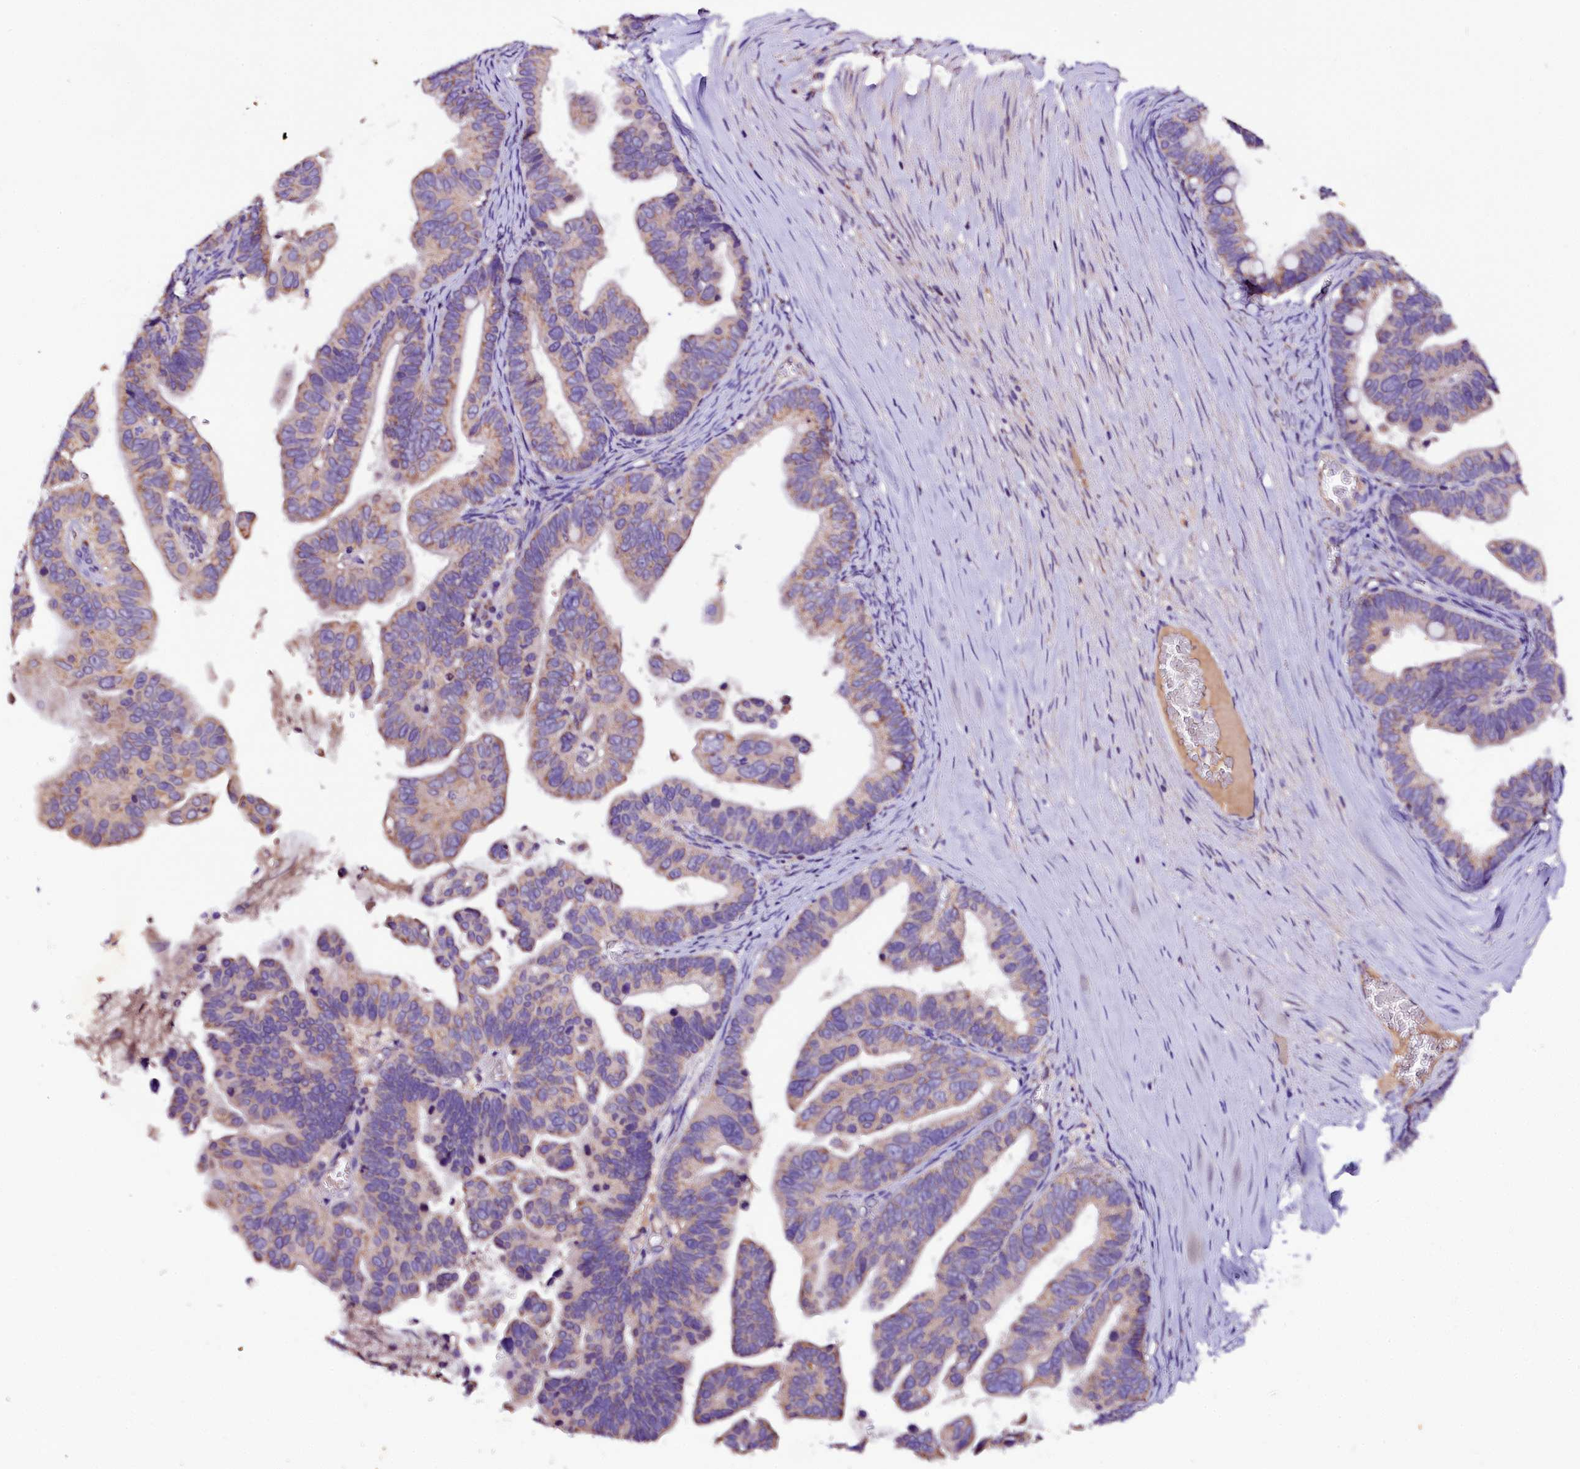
{"staining": {"intensity": "weak", "quantity": "25%-75%", "location": "cytoplasmic/membranous"}, "tissue": "ovarian cancer", "cell_type": "Tumor cells", "image_type": "cancer", "snomed": [{"axis": "morphology", "description": "Cystadenocarcinoma, serous, NOS"}, {"axis": "topography", "description": "Ovary"}], "caption": "This histopathology image reveals ovarian cancer stained with immunohistochemistry (IHC) to label a protein in brown. The cytoplasmic/membranous of tumor cells show weak positivity for the protein. Nuclei are counter-stained blue.", "gene": "SIX5", "patient": {"sex": "female", "age": 56}}